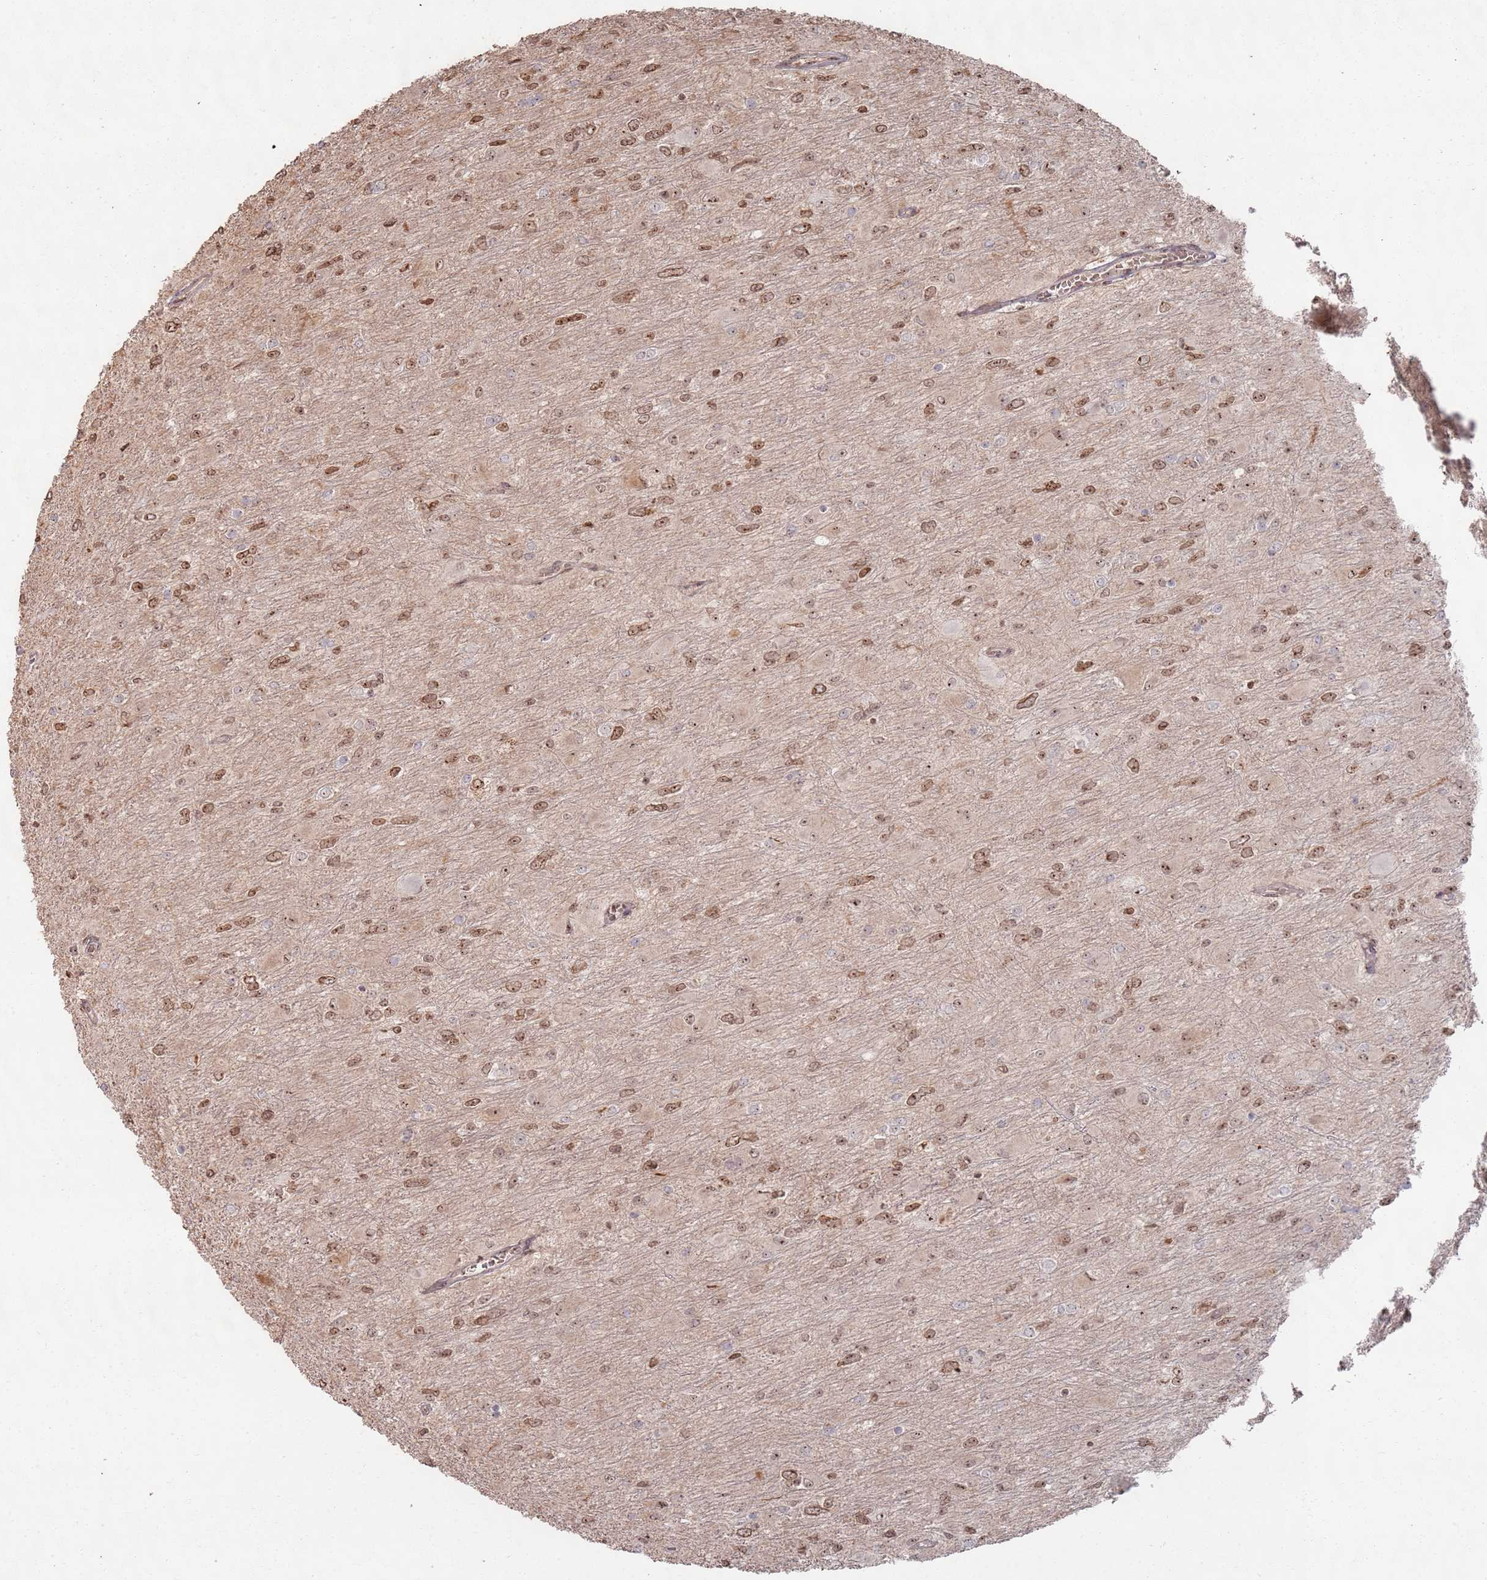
{"staining": {"intensity": "moderate", "quantity": ">75%", "location": "nuclear"}, "tissue": "glioma", "cell_type": "Tumor cells", "image_type": "cancer", "snomed": [{"axis": "morphology", "description": "Glioma, malignant, High grade"}, {"axis": "topography", "description": "Cerebral cortex"}], "caption": "IHC image of neoplastic tissue: human high-grade glioma (malignant) stained using immunohistochemistry exhibits medium levels of moderate protein expression localized specifically in the nuclear of tumor cells, appearing as a nuclear brown color.", "gene": "UTP11", "patient": {"sex": "female", "age": 36}}